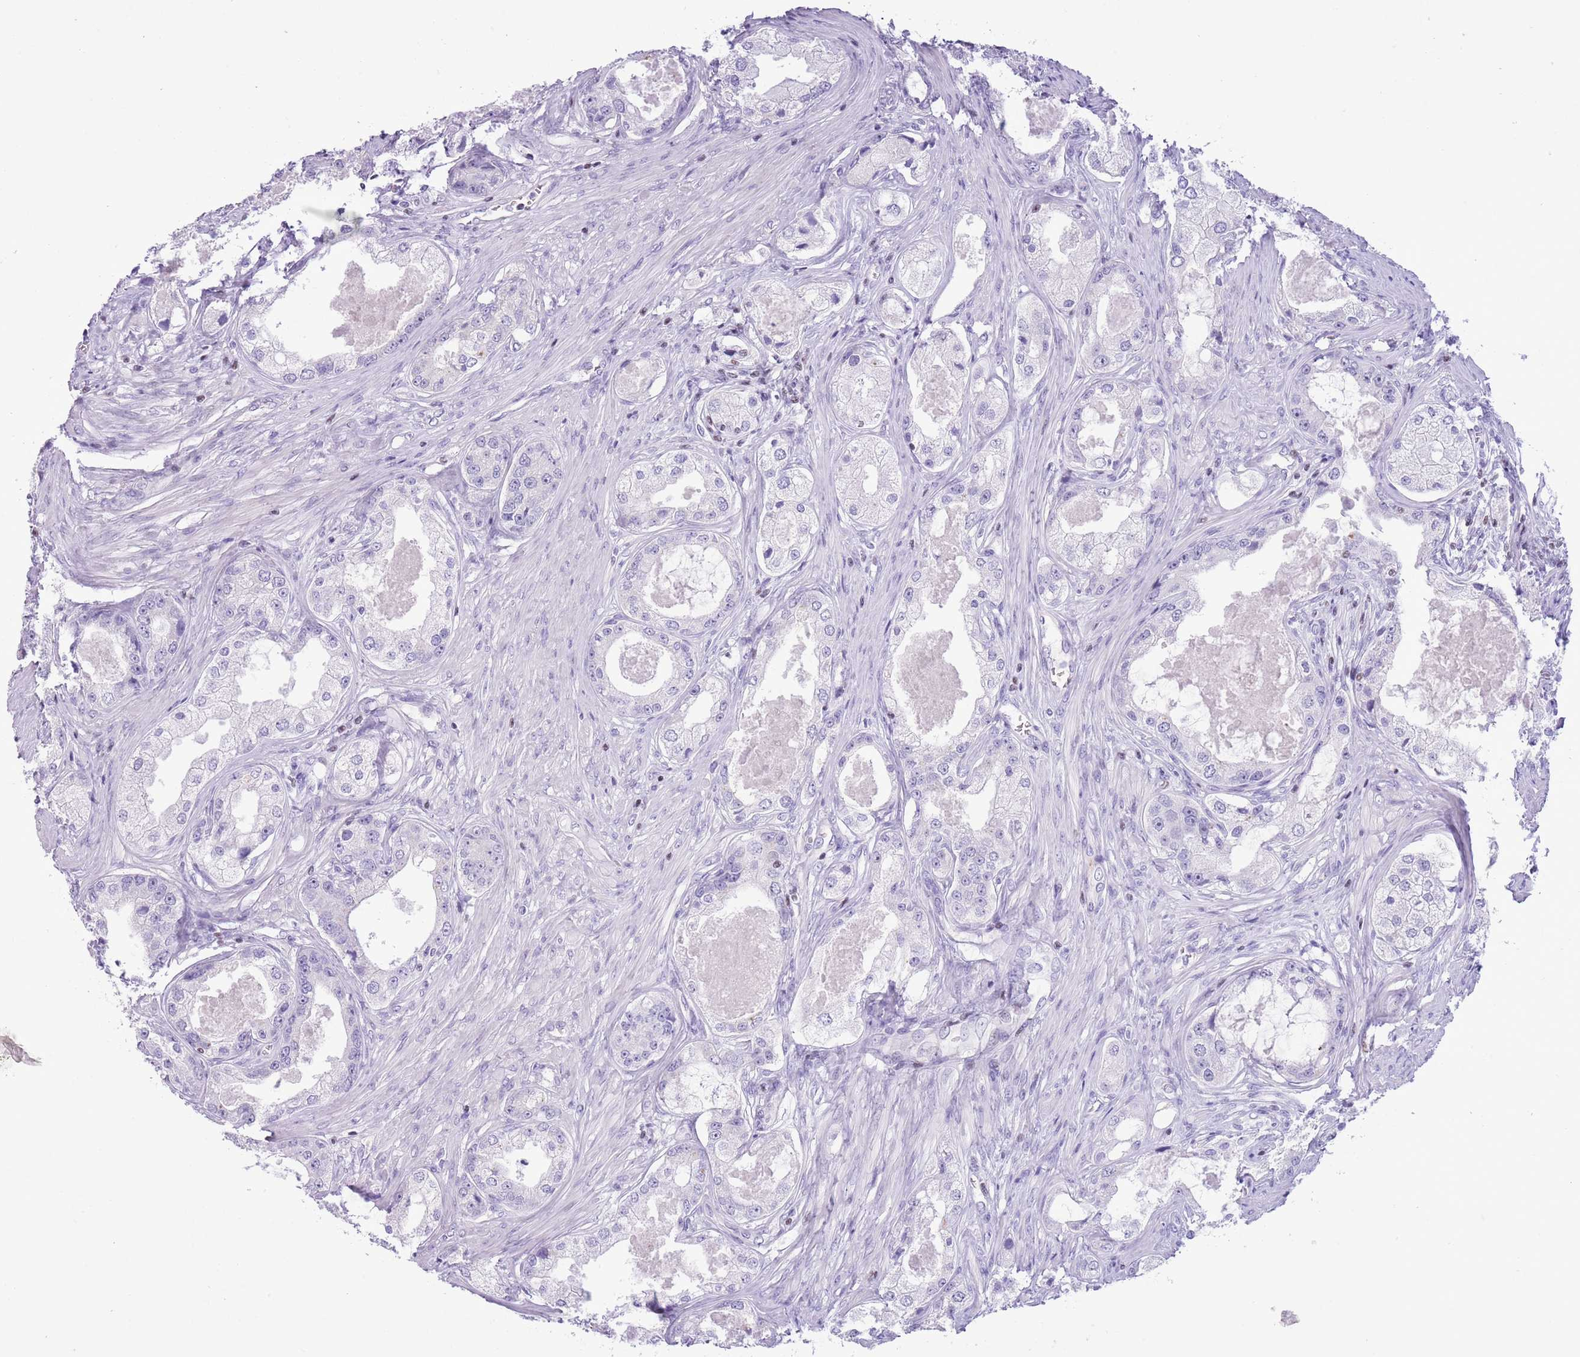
{"staining": {"intensity": "negative", "quantity": "none", "location": "none"}, "tissue": "prostate cancer", "cell_type": "Tumor cells", "image_type": "cancer", "snomed": [{"axis": "morphology", "description": "Adenocarcinoma, Low grade"}, {"axis": "topography", "description": "Prostate"}], "caption": "Tumor cells are negative for protein expression in human prostate cancer.", "gene": "BCL11B", "patient": {"sex": "male", "age": 68}}